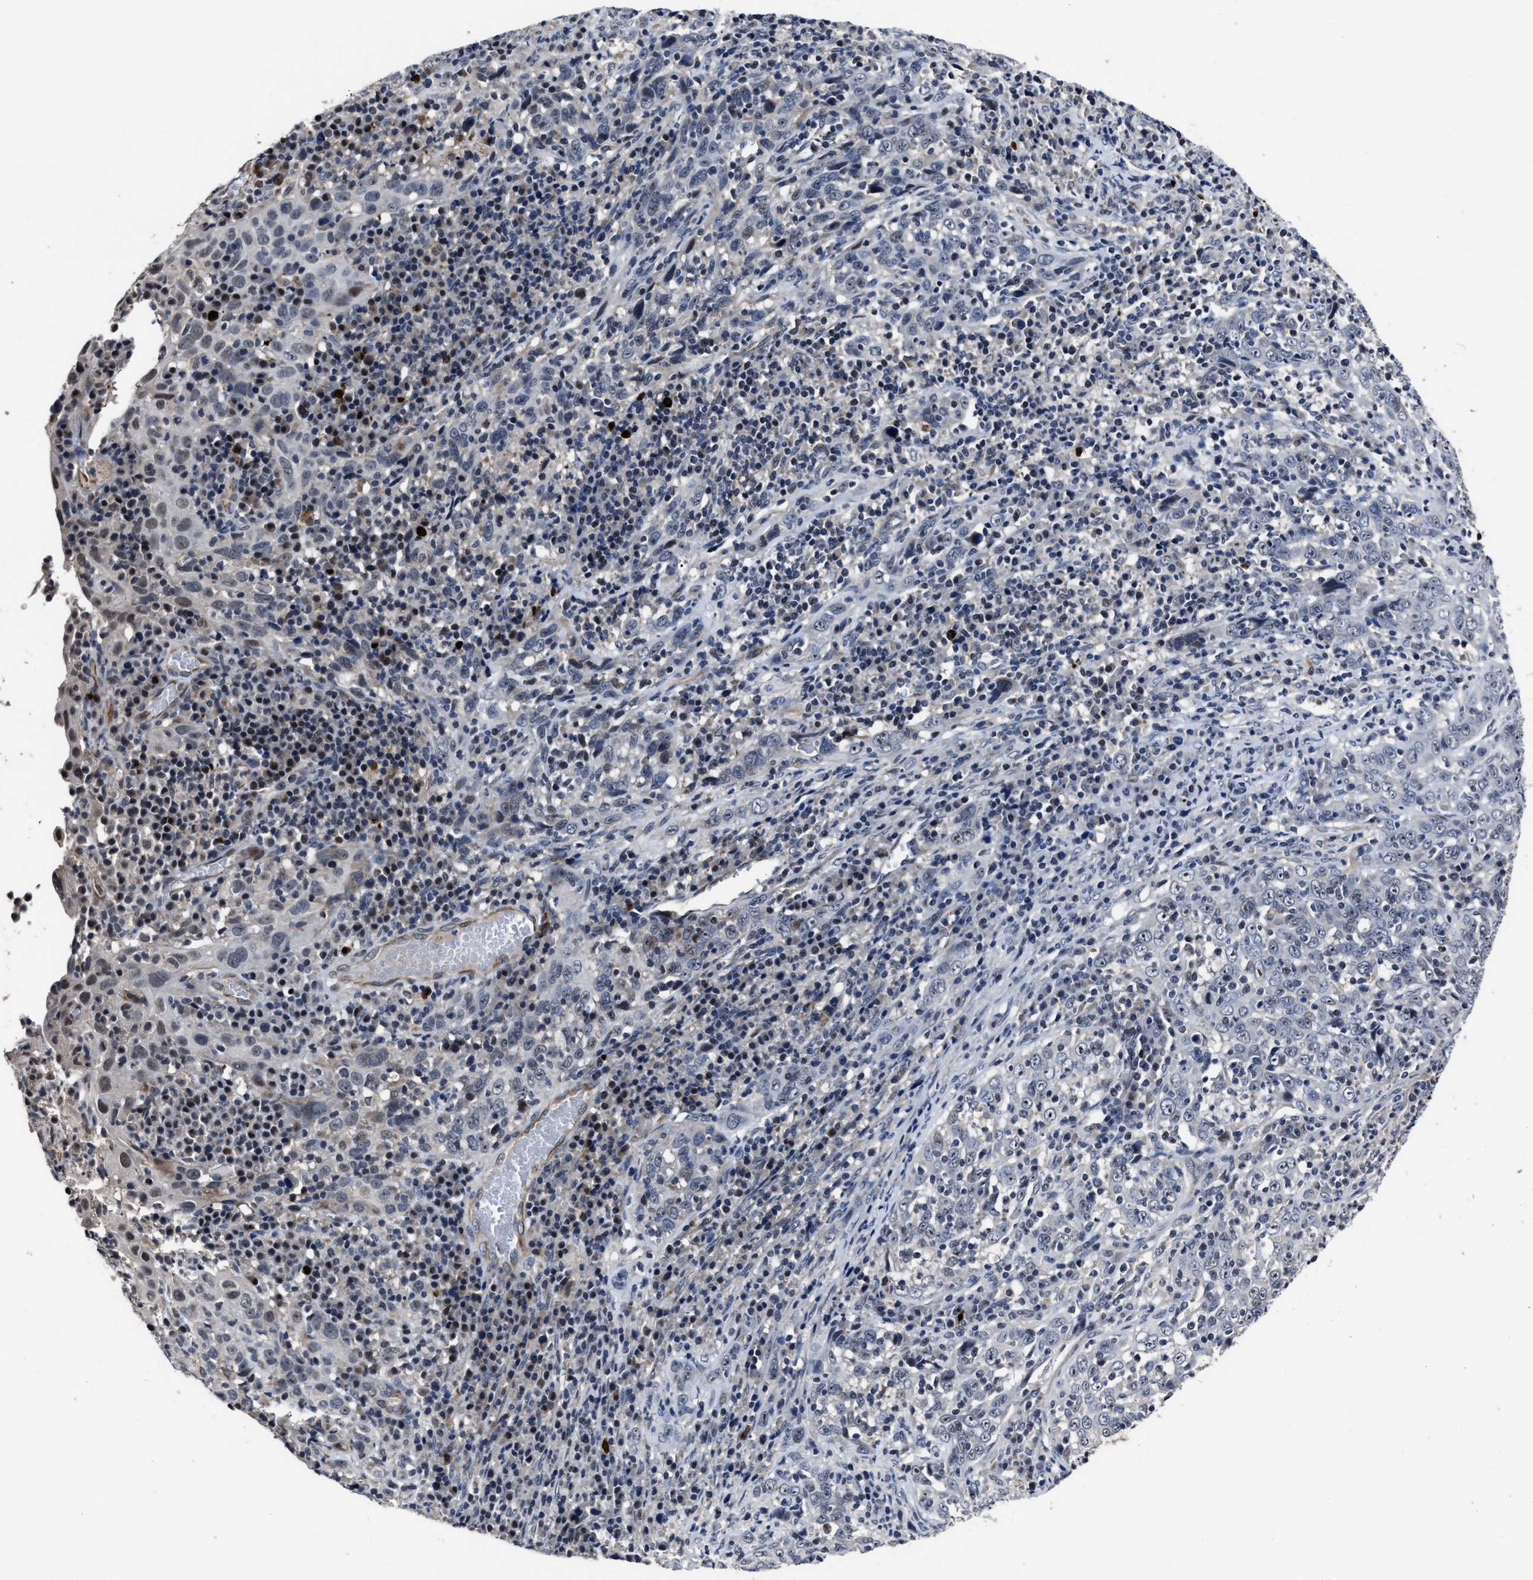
{"staining": {"intensity": "negative", "quantity": "none", "location": "none"}, "tissue": "cervical cancer", "cell_type": "Tumor cells", "image_type": "cancer", "snomed": [{"axis": "morphology", "description": "Squamous cell carcinoma, NOS"}, {"axis": "topography", "description": "Cervix"}], "caption": "Squamous cell carcinoma (cervical) stained for a protein using immunohistochemistry demonstrates no expression tumor cells.", "gene": "RSBN1L", "patient": {"sex": "female", "age": 46}}